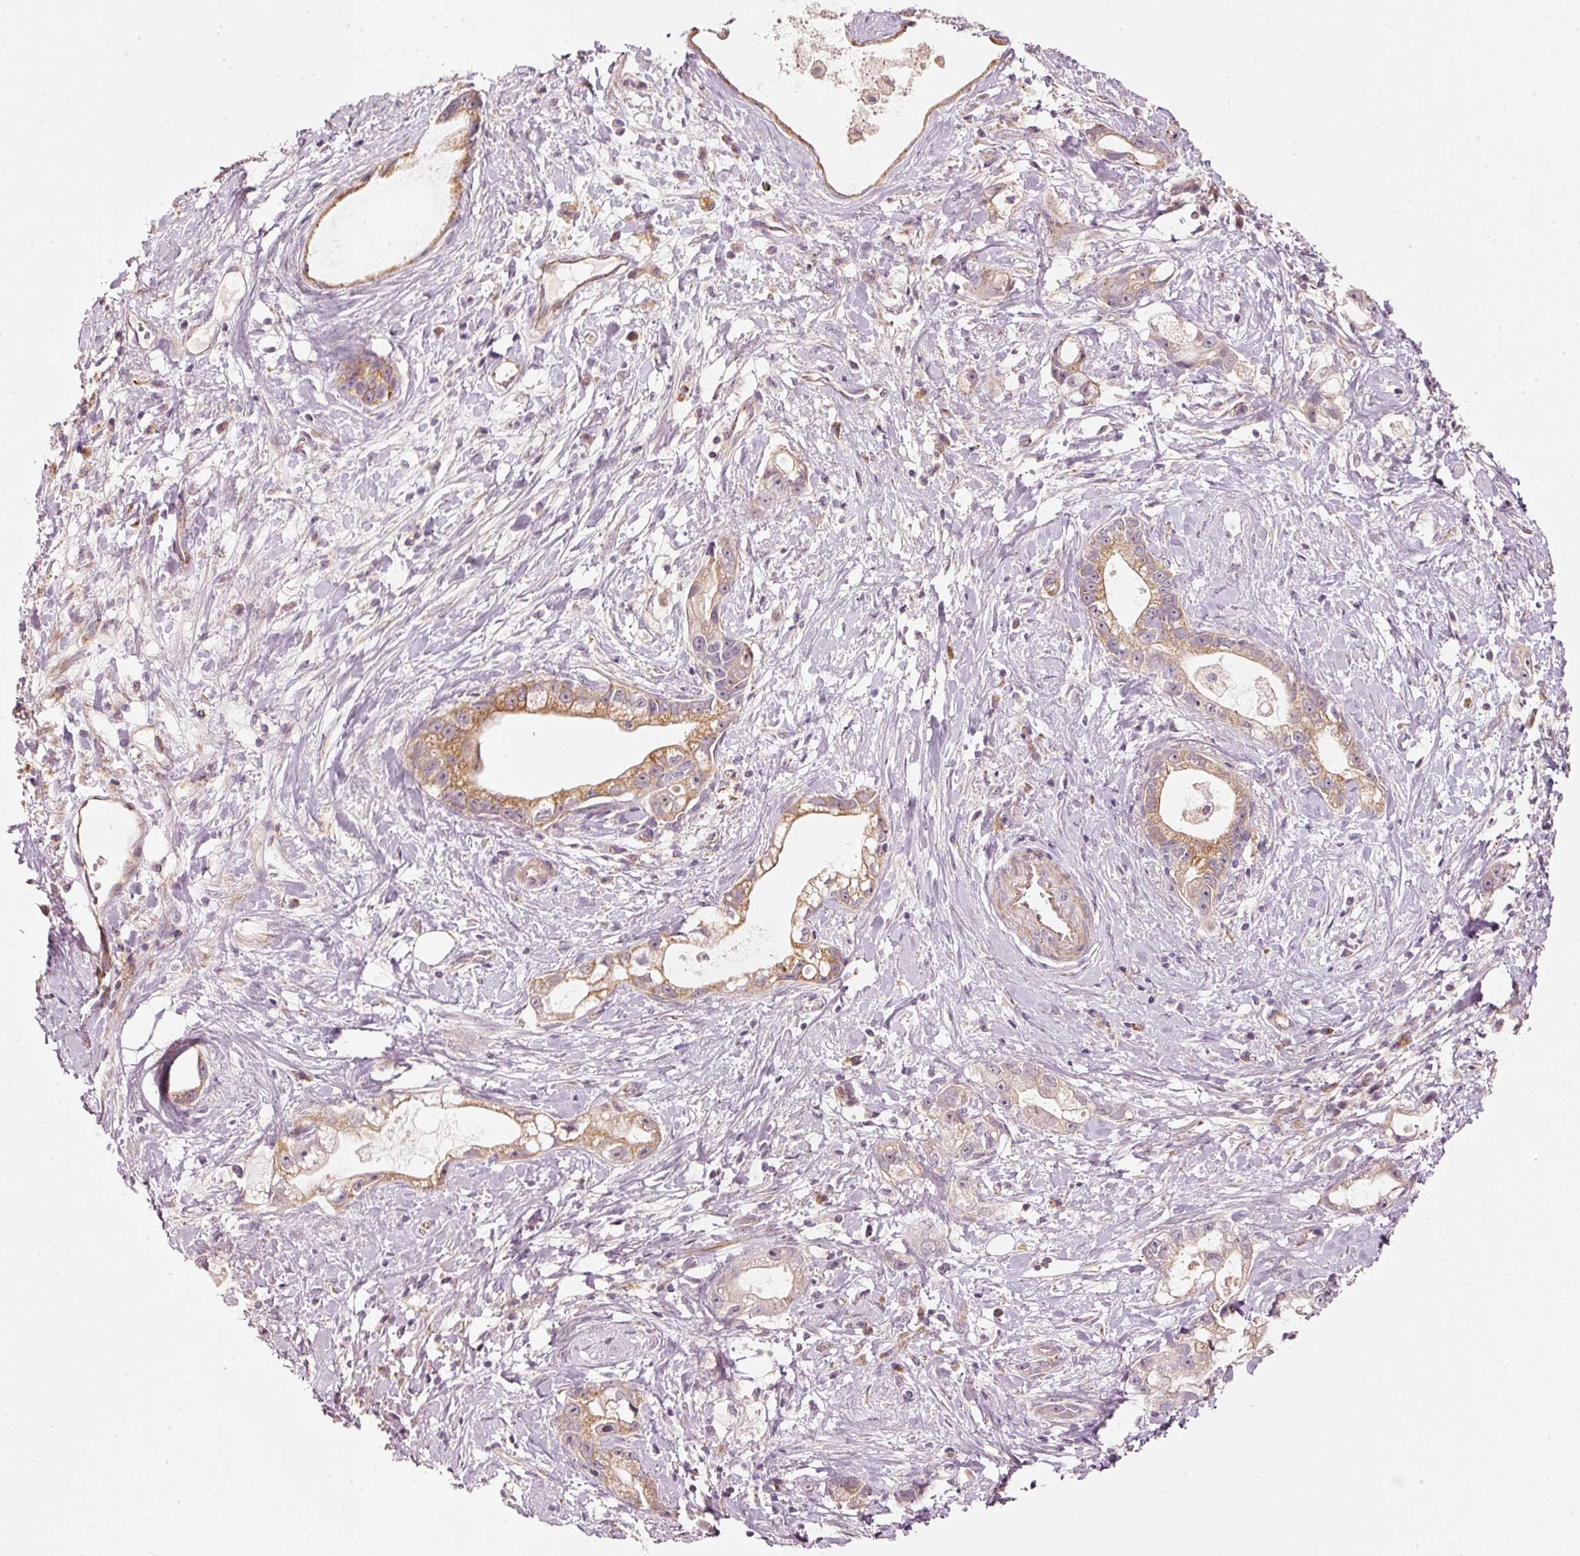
{"staining": {"intensity": "moderate", "quantity": "25%-75%", "location": "cytoplasmic/membranous"}, "tissue": "stomach cancer", "cell_type": "Tumor cells", "image_type": "cancer", "snomed": [{"axis": "morphology", "description": "Adenocarcinoma, NOS"}, {"axis": "topography", "description": "Stomach"}], "caption": "Moderate cytoplasmic/membranous staining is identified in about 25%-75% of tumor cells in stomach cancer (adenocarcinoma).", "gene": "ARHGAP22", "patient": {"sex": "male", "age": 55}}